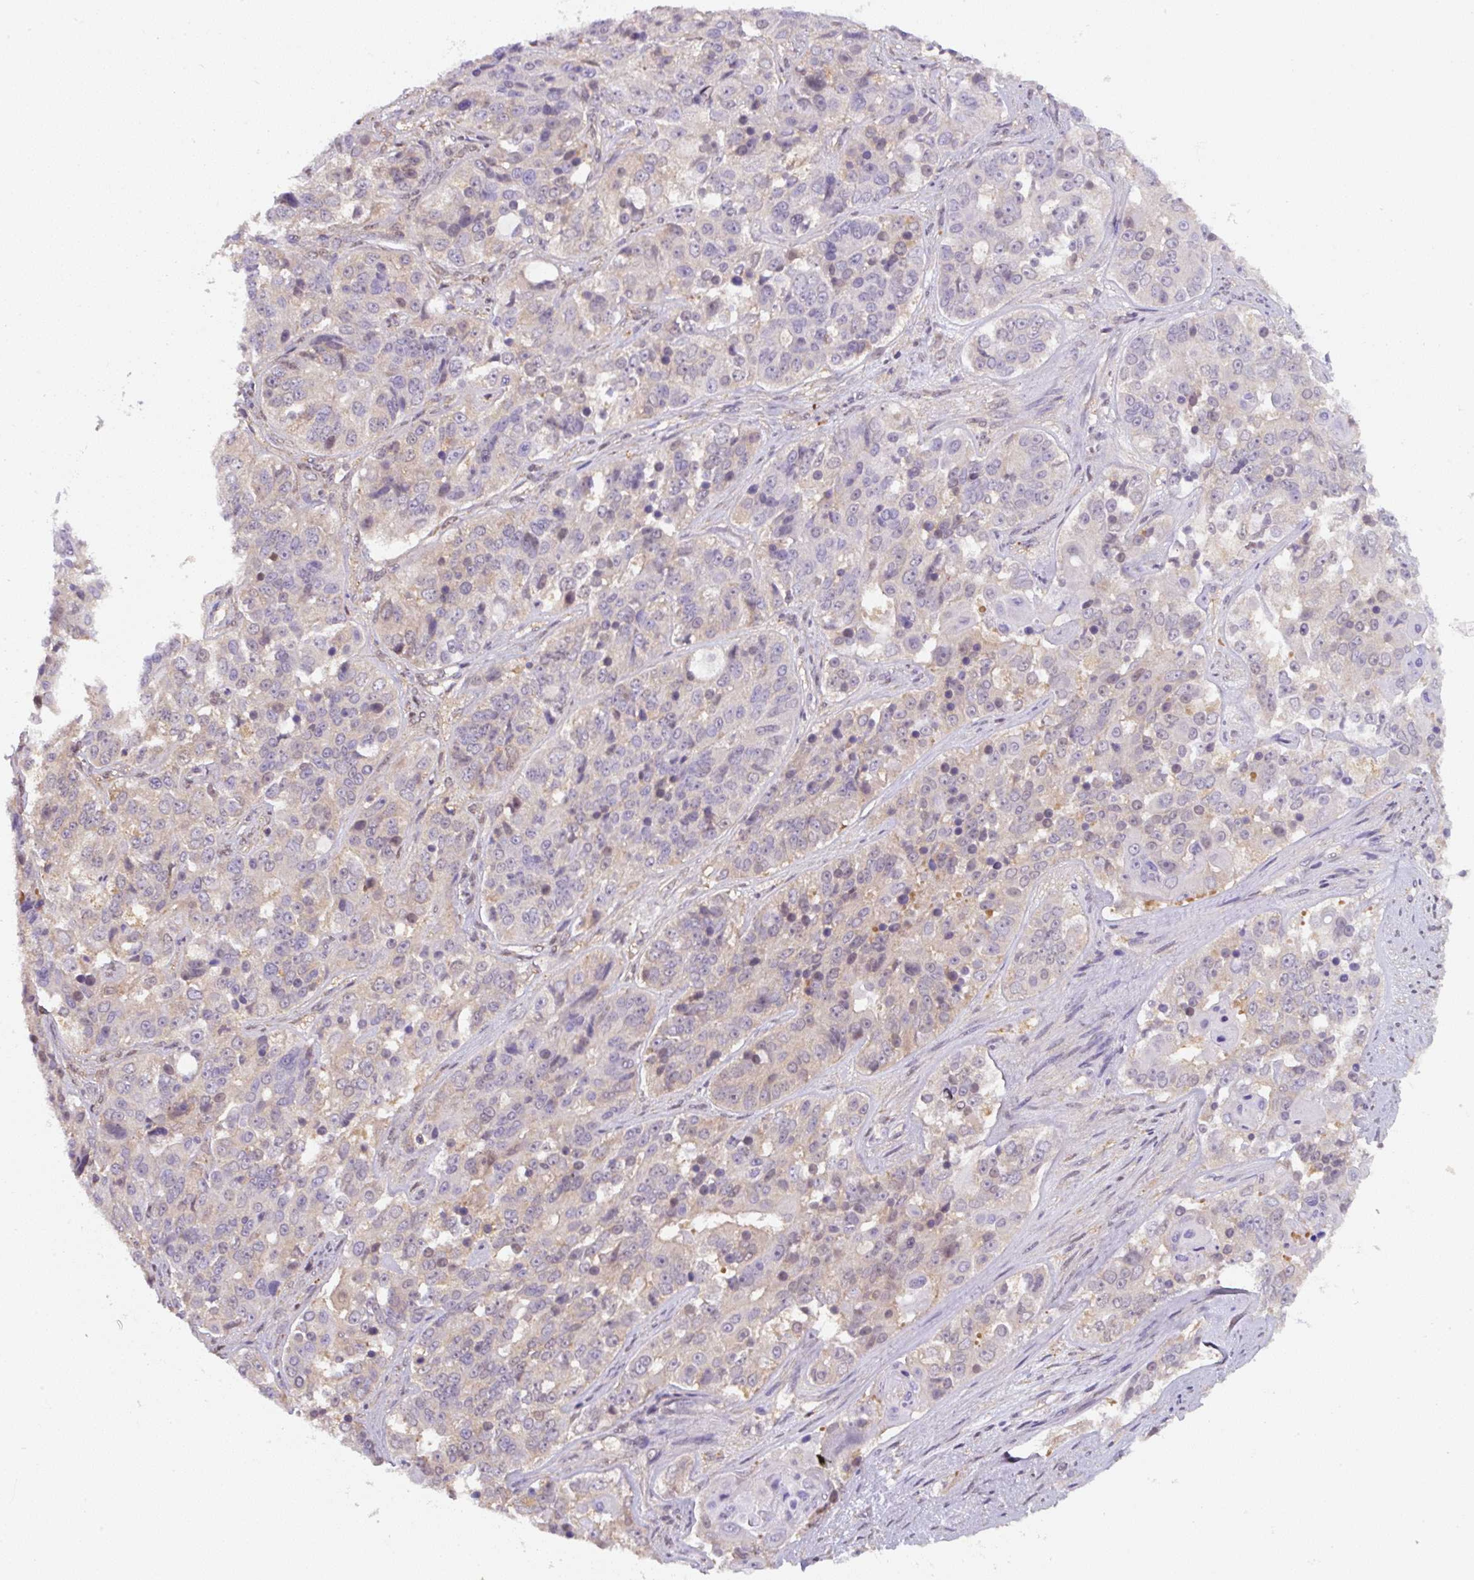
{"staining": {"intensity": "weak", "quantity": "<25%", "location": "cytoplasmic/membranous"}, "tissue": "ovarian cancer", "cell_type": "Tumor cells", "image_type": "cancer", "snomed": [{"axis": "morphology", "description": "Carcinoma, endometroid"}, {"axis": "topography", "description": "Ovary"}], "caption": "The immunohistochemistry image has no significant staining in tumor cells of ovarian cancer (endometroid carcinoma) tissue.", "gene": "ST13", "patient": {"sex": "female", "age": 51}}